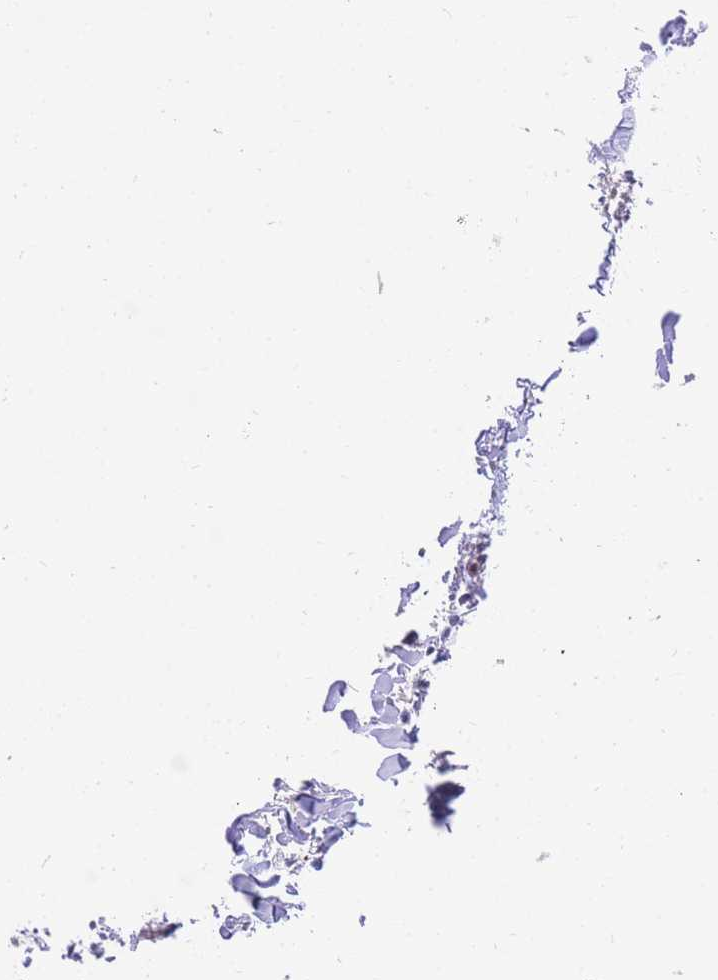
{"staining": {"intensity": "weak", "quantity": "25%-75%", "location": "nuclear"}, "tissue": "head and neck cancer", "cell_type": "Tumor cells", "image_type": "cancer", "snomed": [{"axis": "morphology", "description": "Adenocarcinoma, NOS"}, {"axis": "topography", "description": "Head-Neck"}], "caption": "Immunohistochemical staining of head and neck adenocarcinoma reveals low levels of weak nuclear expression in approximately 25%-75% of tumor cells.", "gene": "PUS10", "patient": {"sex": "male", "age": 66}}